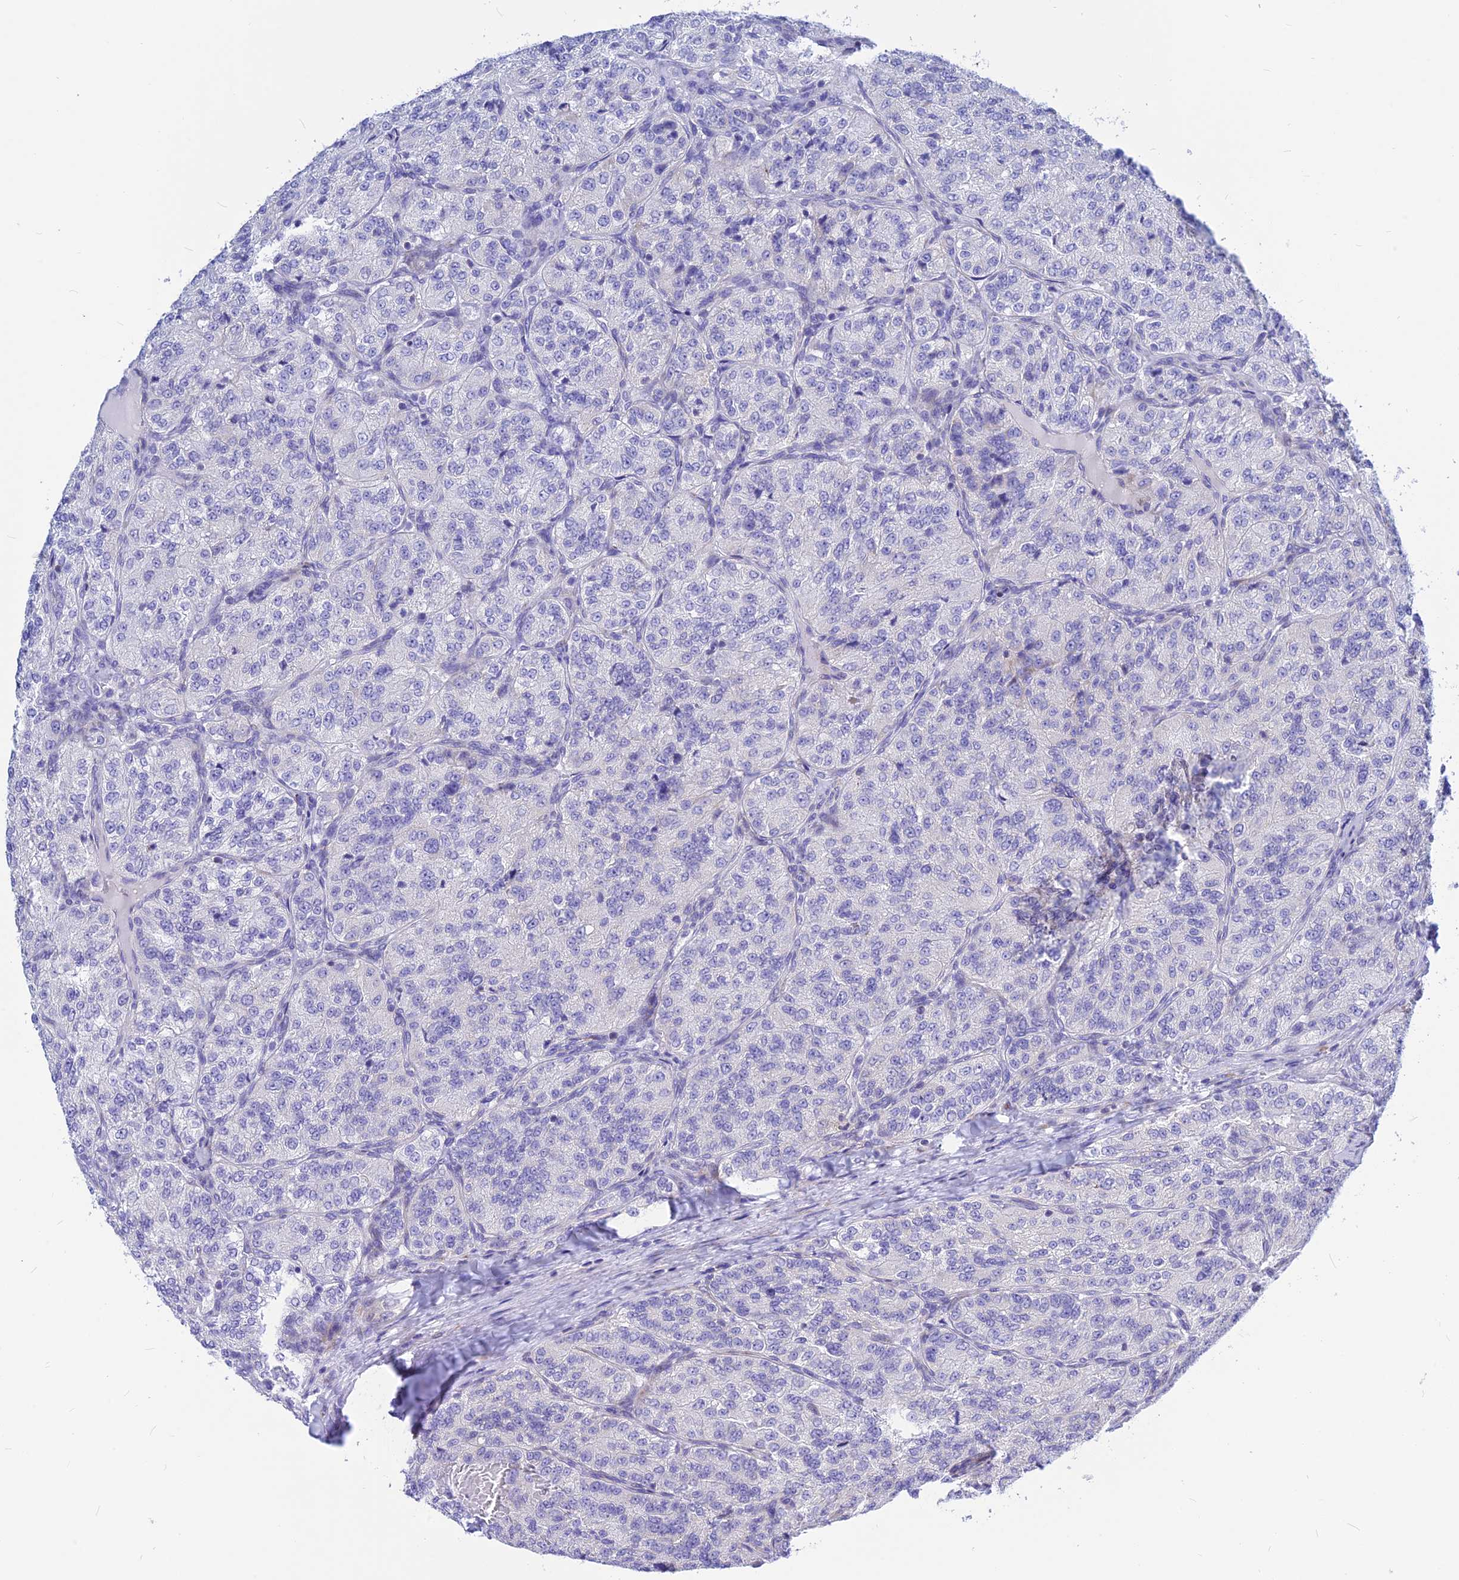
{"staining": {"intensity": "negative", "quantity": "none", "location": "none"}, "tissue": "renal cancer", "cell_type": "Tumor cells", "image_type": "cancer", "snomed": [{"axis": "morphology", "description": "Adenocarcinoma, NOS"}, {"axis": "topography", "description": "Kidney"}], "caption": "The photomicrograph displays no staining of tumor cells in adenocarcinoma (renal). Nuclei are stained in blue.", "gene": "CNOT6", "patient": {"sex": "female", "age": 63}}